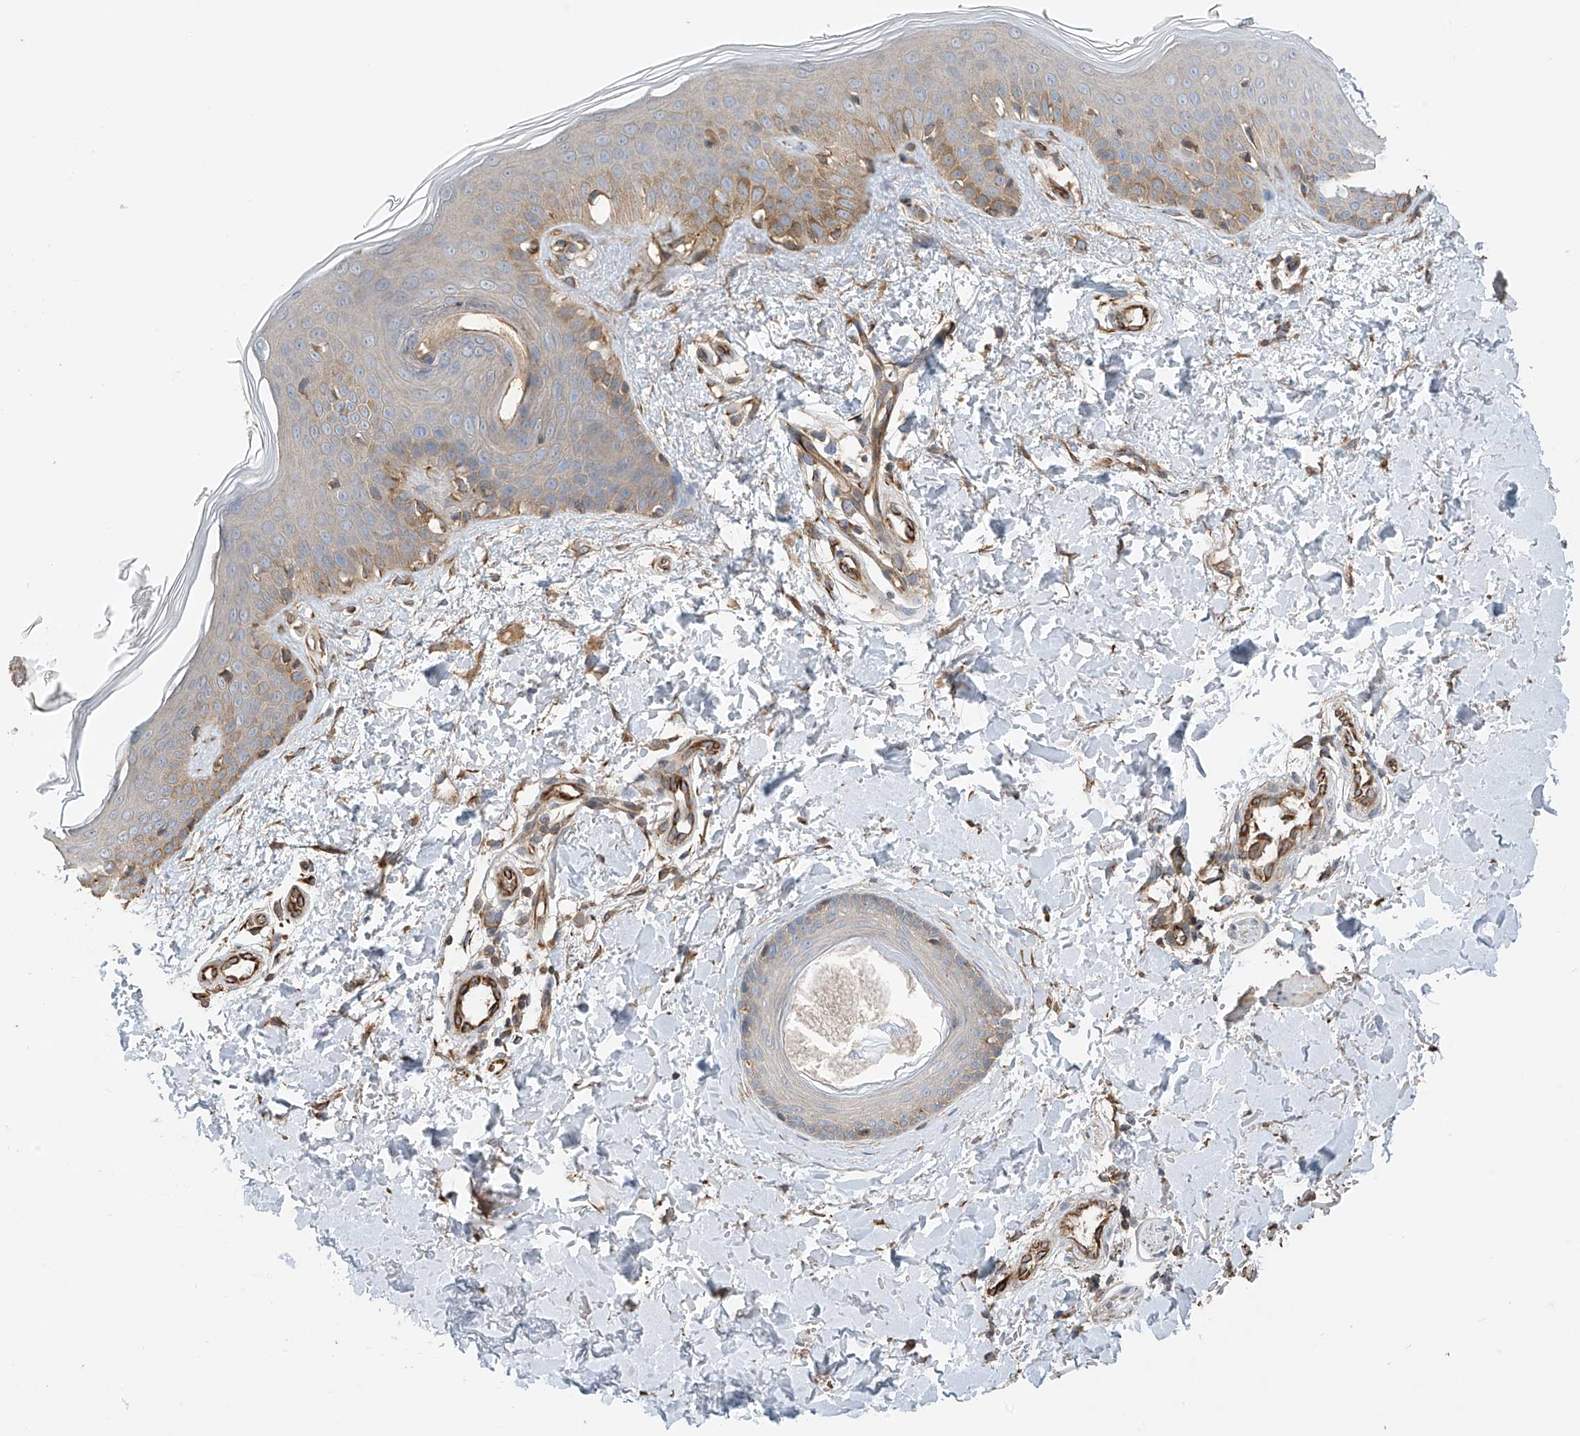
{"staining": {"intensity": "moderate", "quantity": ">75%", "location": "cytoplasmic/membranous"}, "tissue": "skin", "cell_type": "Fibroblasts", "image_type": "normal", "snomed": [{"axis": "morphology", "description": "Normal tissue, NOS"}, {"axis": "topography", "description": "Skin"}], "caption": "Skin stained for a protein exhibits moderate cytoplasmic/membranous positivity in fibroblasts. The staining was performed using DAB (3,3'-diaminobenzidine), with brown indicating positive protein expression. Nuclei are stained blue with hematoxylin.", "gene": "PHACTR4", "patient": {"sex": "male", "age": 37}}